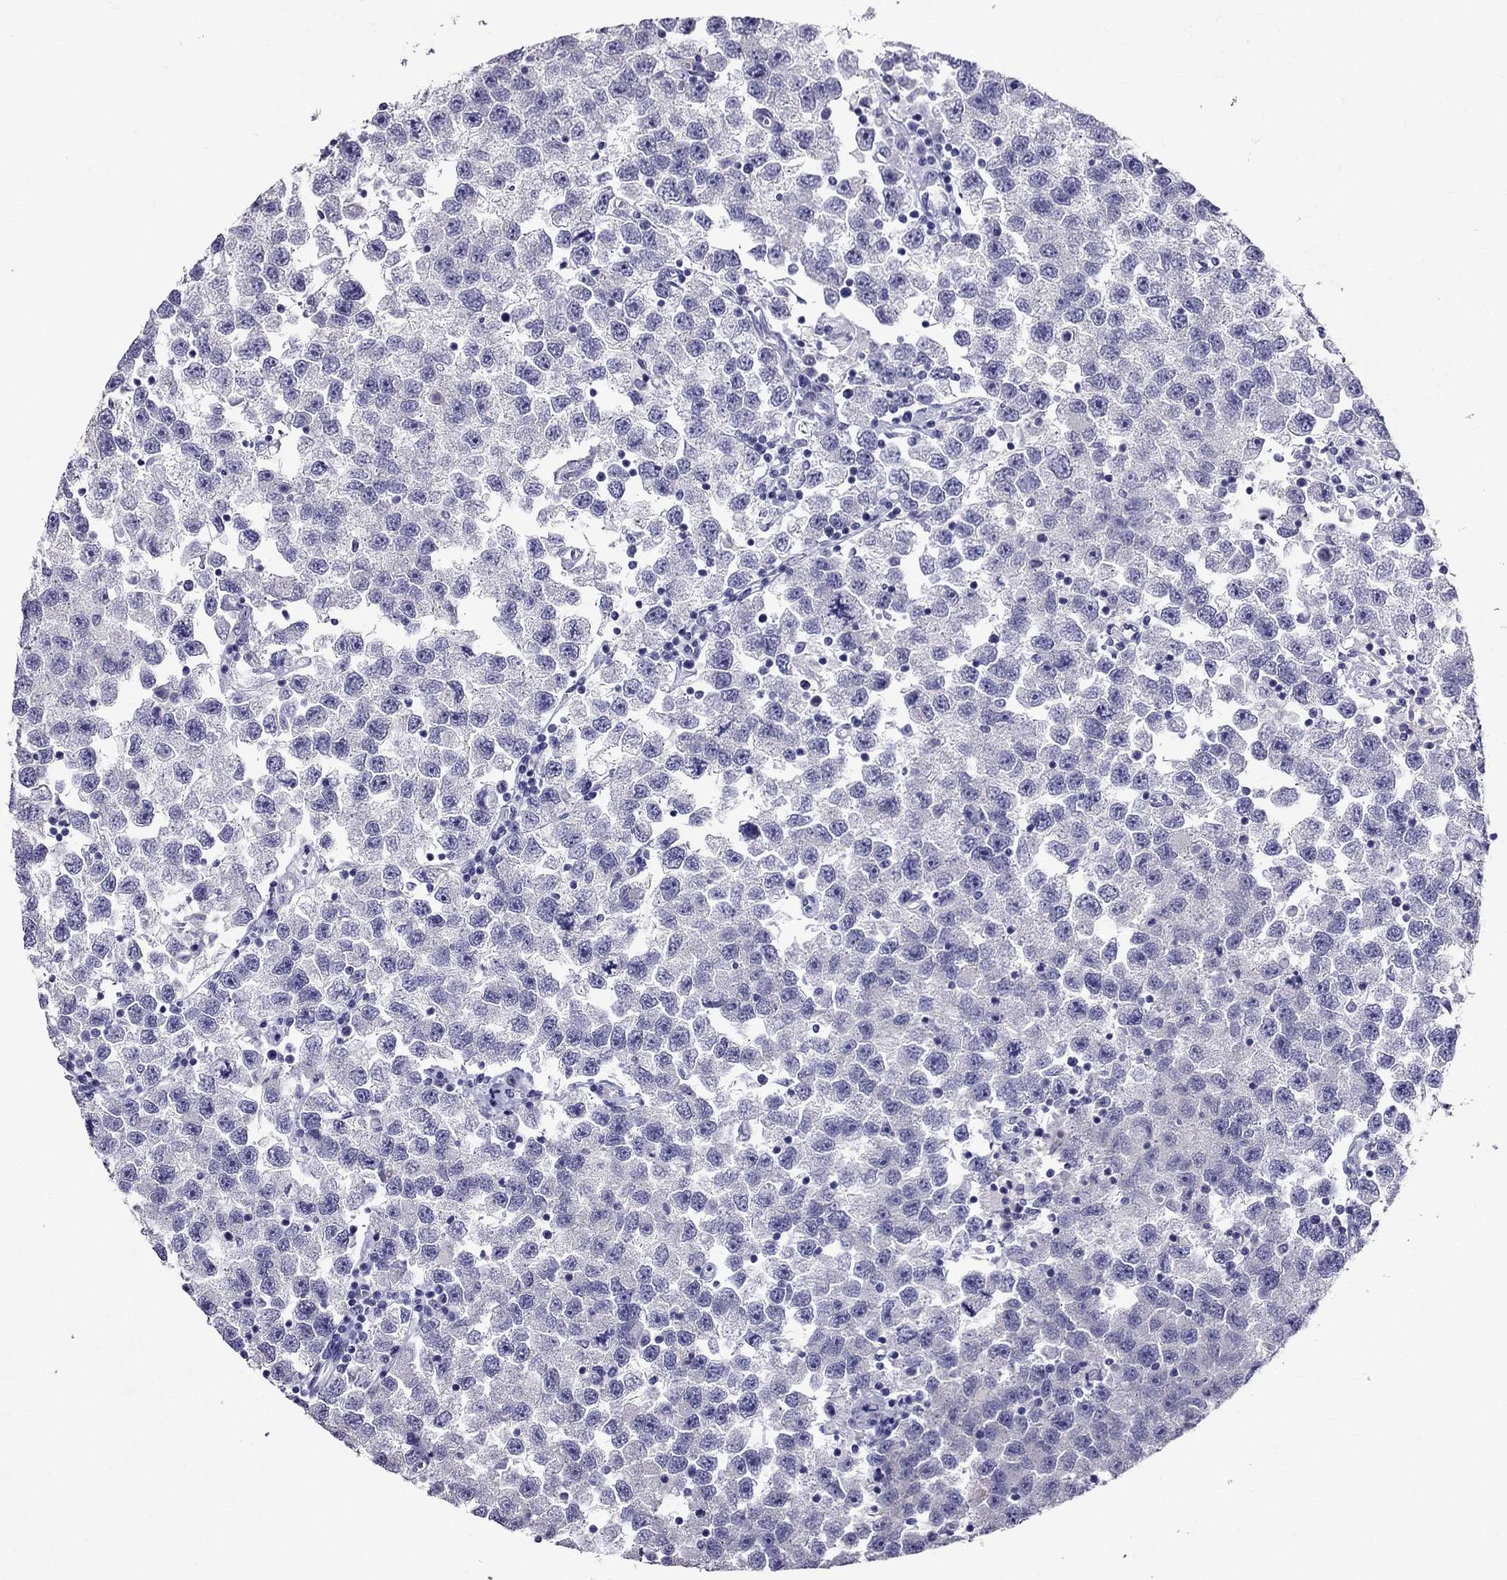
{"staining": {"intensity": "negative", "quantity": "none", "location": "none"}, "tissue": "testis cancer", "cell_type": "Tumor cells", "image_type": "cancer", "snomed": [{"axis": "morphology", "description": "Seminoma, NOS"}, {"axis": "topography", "description": "Testis"}], "caption": "A high-resolution image shows immunohistochemistry (IHC) staining of testis cancer, which shows no significant expression in tumor cells.", "gene": "ZNF541", "patient": {"sex": "male", "age": 26}}